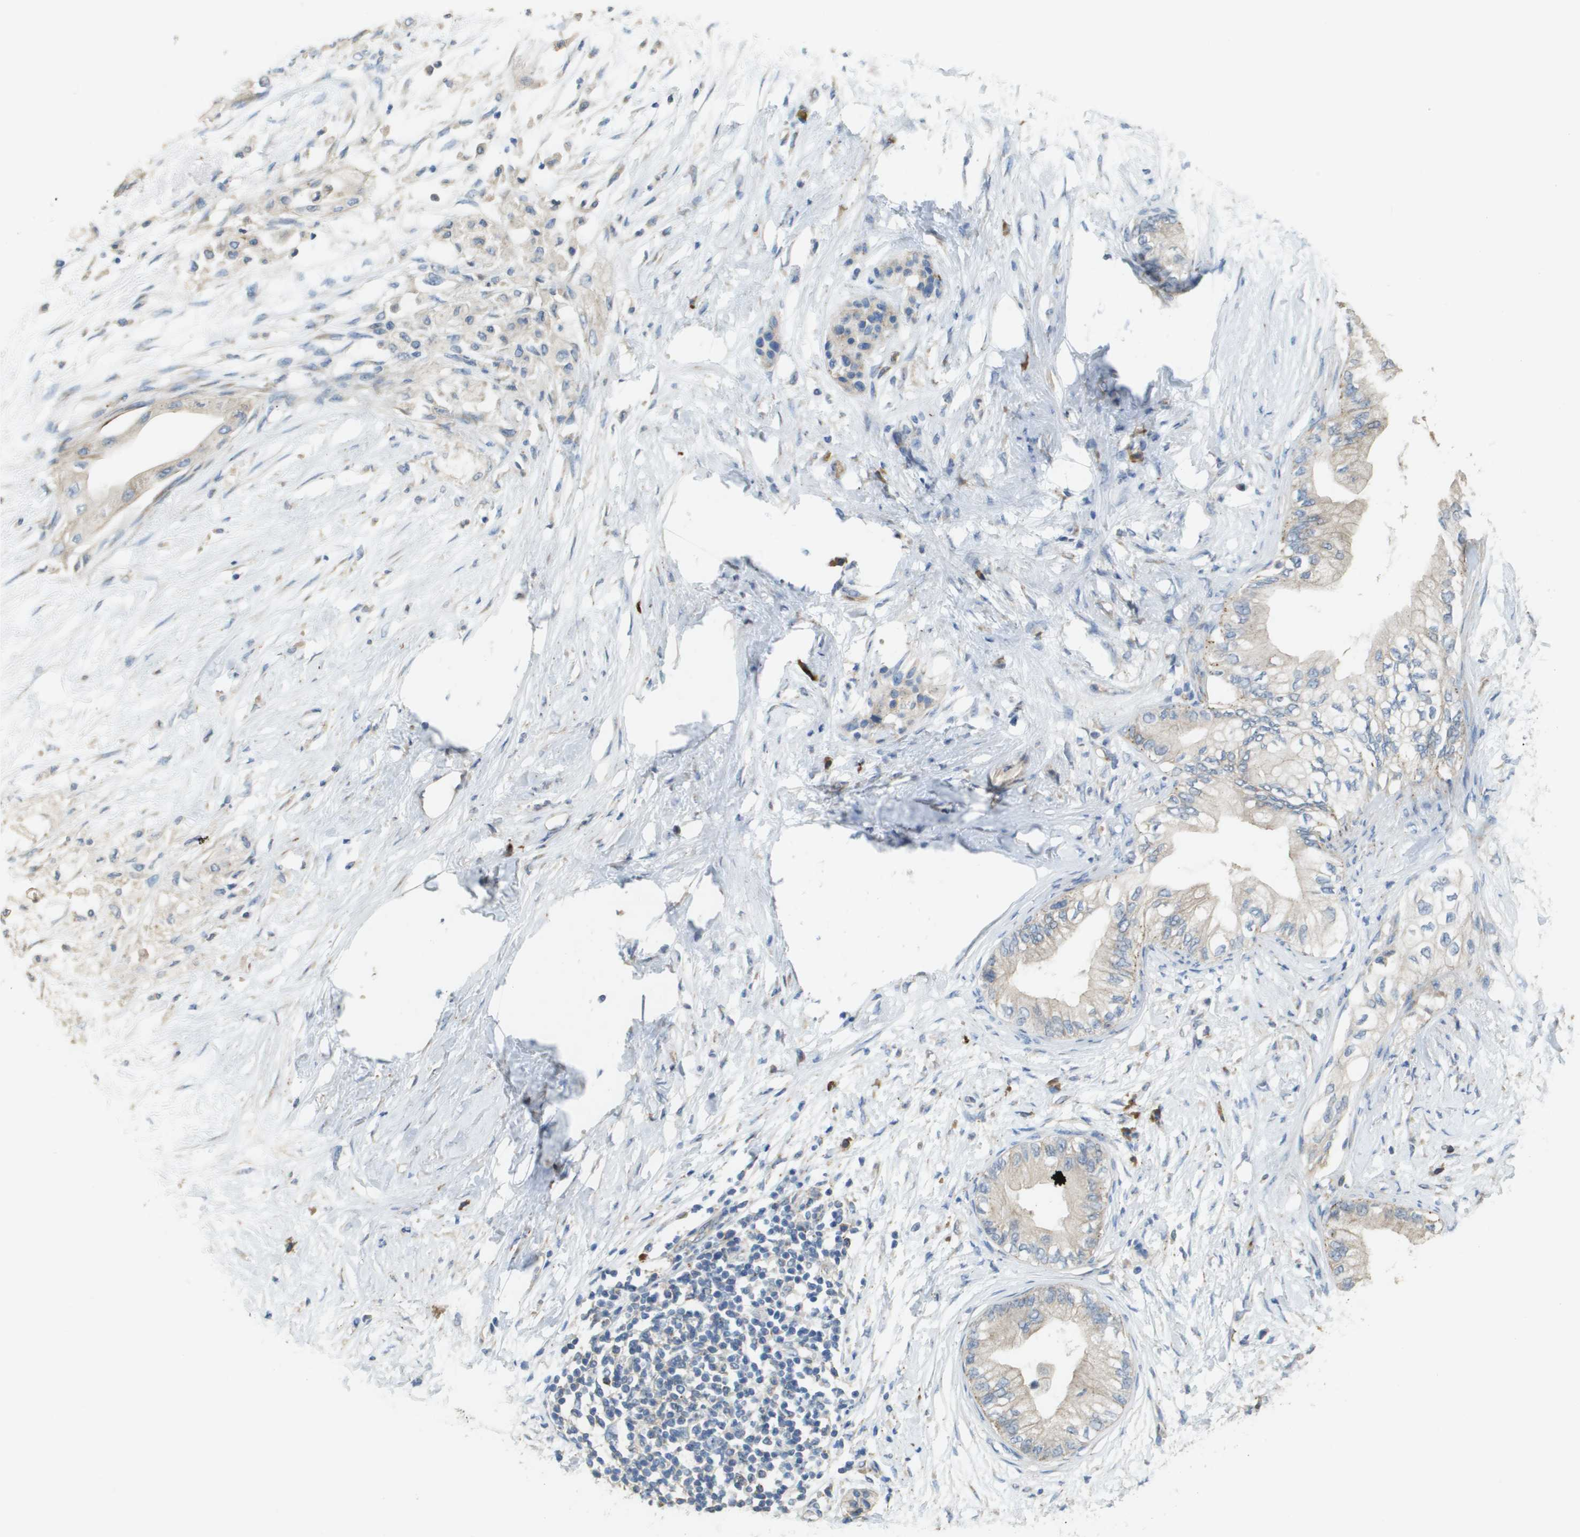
{"staining": {"intensity": "weak", "quantity": "25%-75%", "location": "cytoplasmic/membranous"}, "tissue": "pancreatic cancer", "cell_type": "Tumor cells", "image_type": "cancer", "snomed": [{"axis": "morphology", "description": "Normal tissue, NOS"}, {"axis": "morphology", "description": "Adenocarcinoma, NOS"}, {"axis": "topography", "description": "Pancreas"}, {"axis": "topography", "description": "Duodenum"}], "caption": "This photomicrograph demonstrates immunohistochemistry staining of adenocarcinoma (pancreatic), with low weak cytoplasmic/membranous staining in approximately 25%-75% of tumor cells.", "gene": "CASP10", "patient": {"sex": "female", "age": 60}}